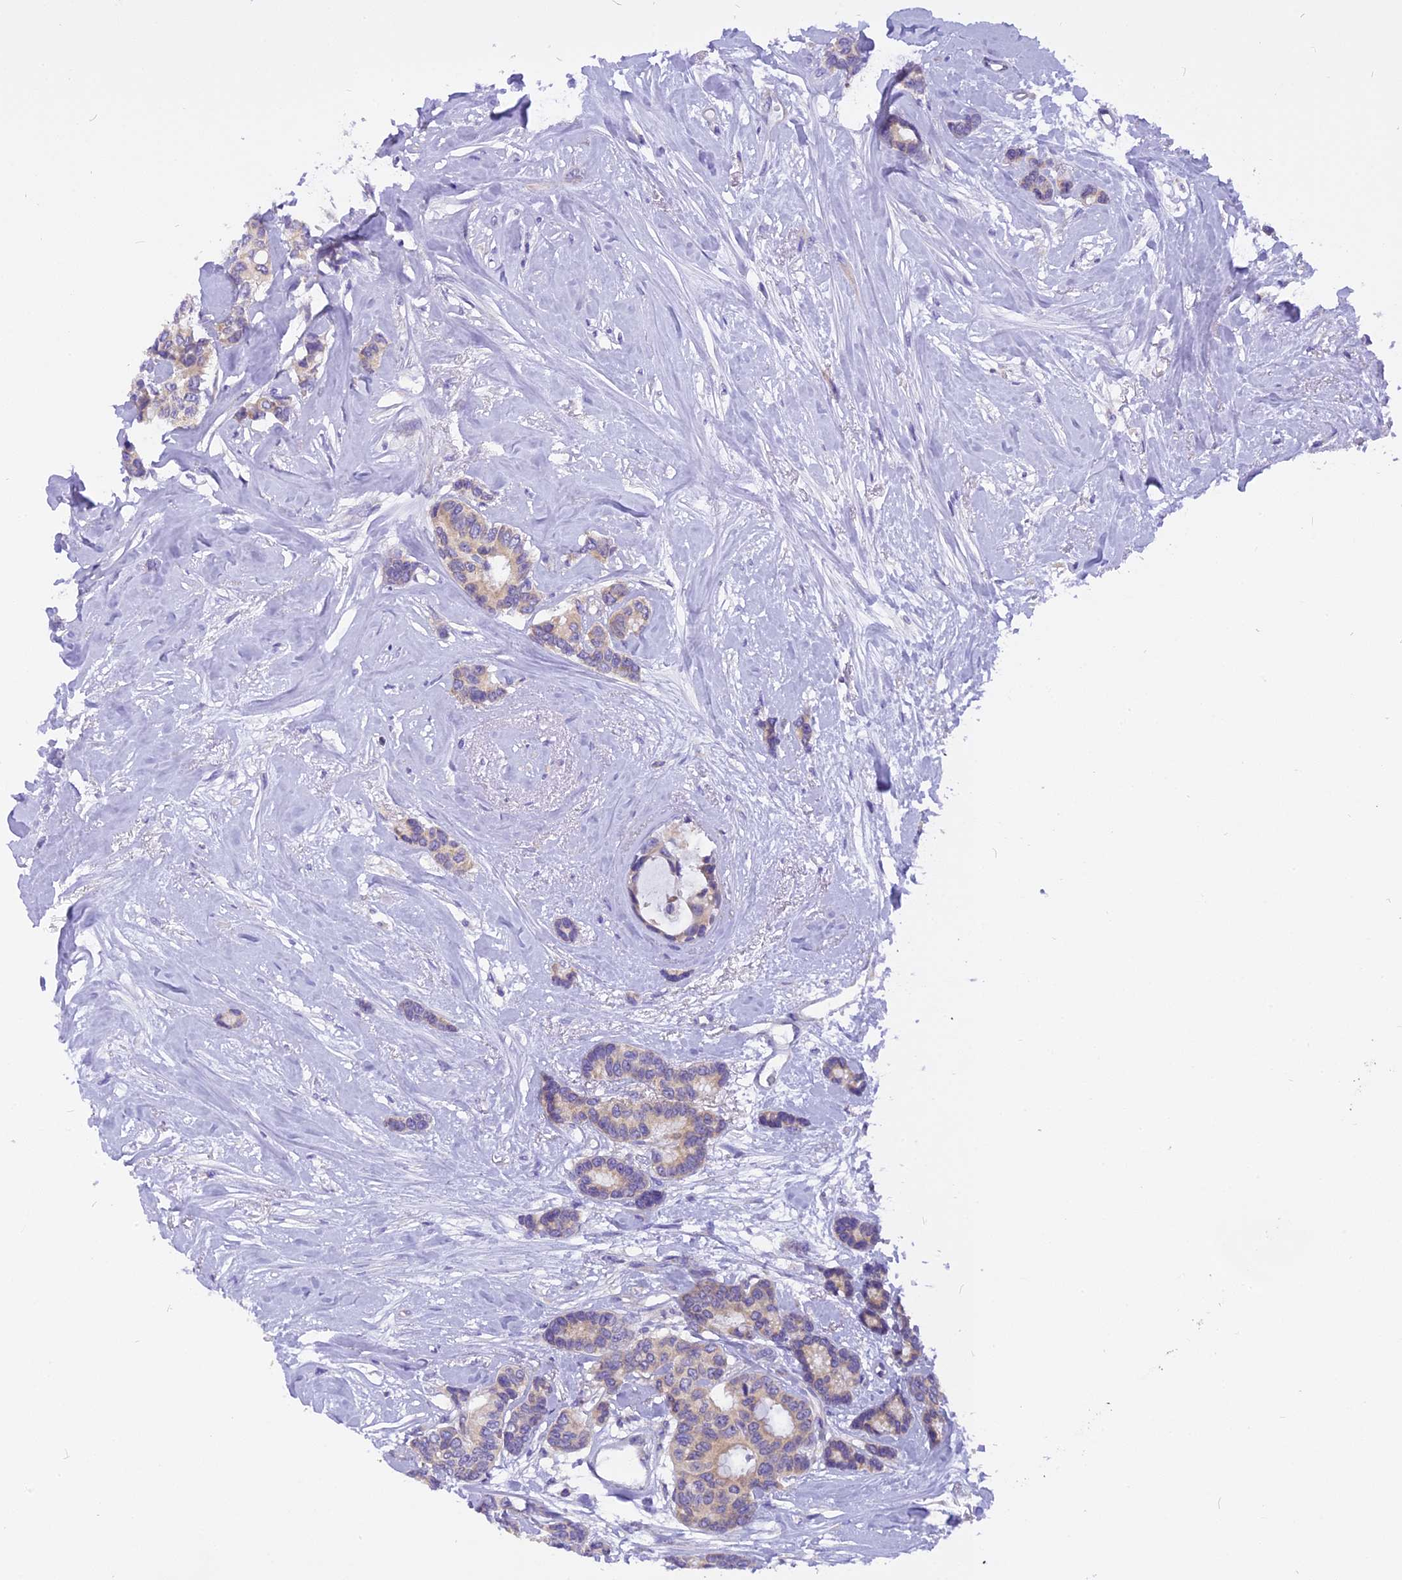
{"staining": {"intensity": "weak", "quantity": "<25%", "location": "cytoplasmic/membranous"}, "tissue": "breast cancer", "cell_type": "Tumor cells", "image_type": "cancer", "snomed": [{"axis": "morphology", "description": "Duct carcinoma"}, {"axis": "topography", "description": "Breast"}], "caption": "High magnification brightfield microscopy of breast cancer (invasive ductal carcinoma) stained with DAB (3,3'-diaminobenzidine) (brown) and counterstained with hematoxylin (blue): tumor cells show no significant expression.", "gene": "TRIM3", "patient": {"sex": "female", "age": 87}}